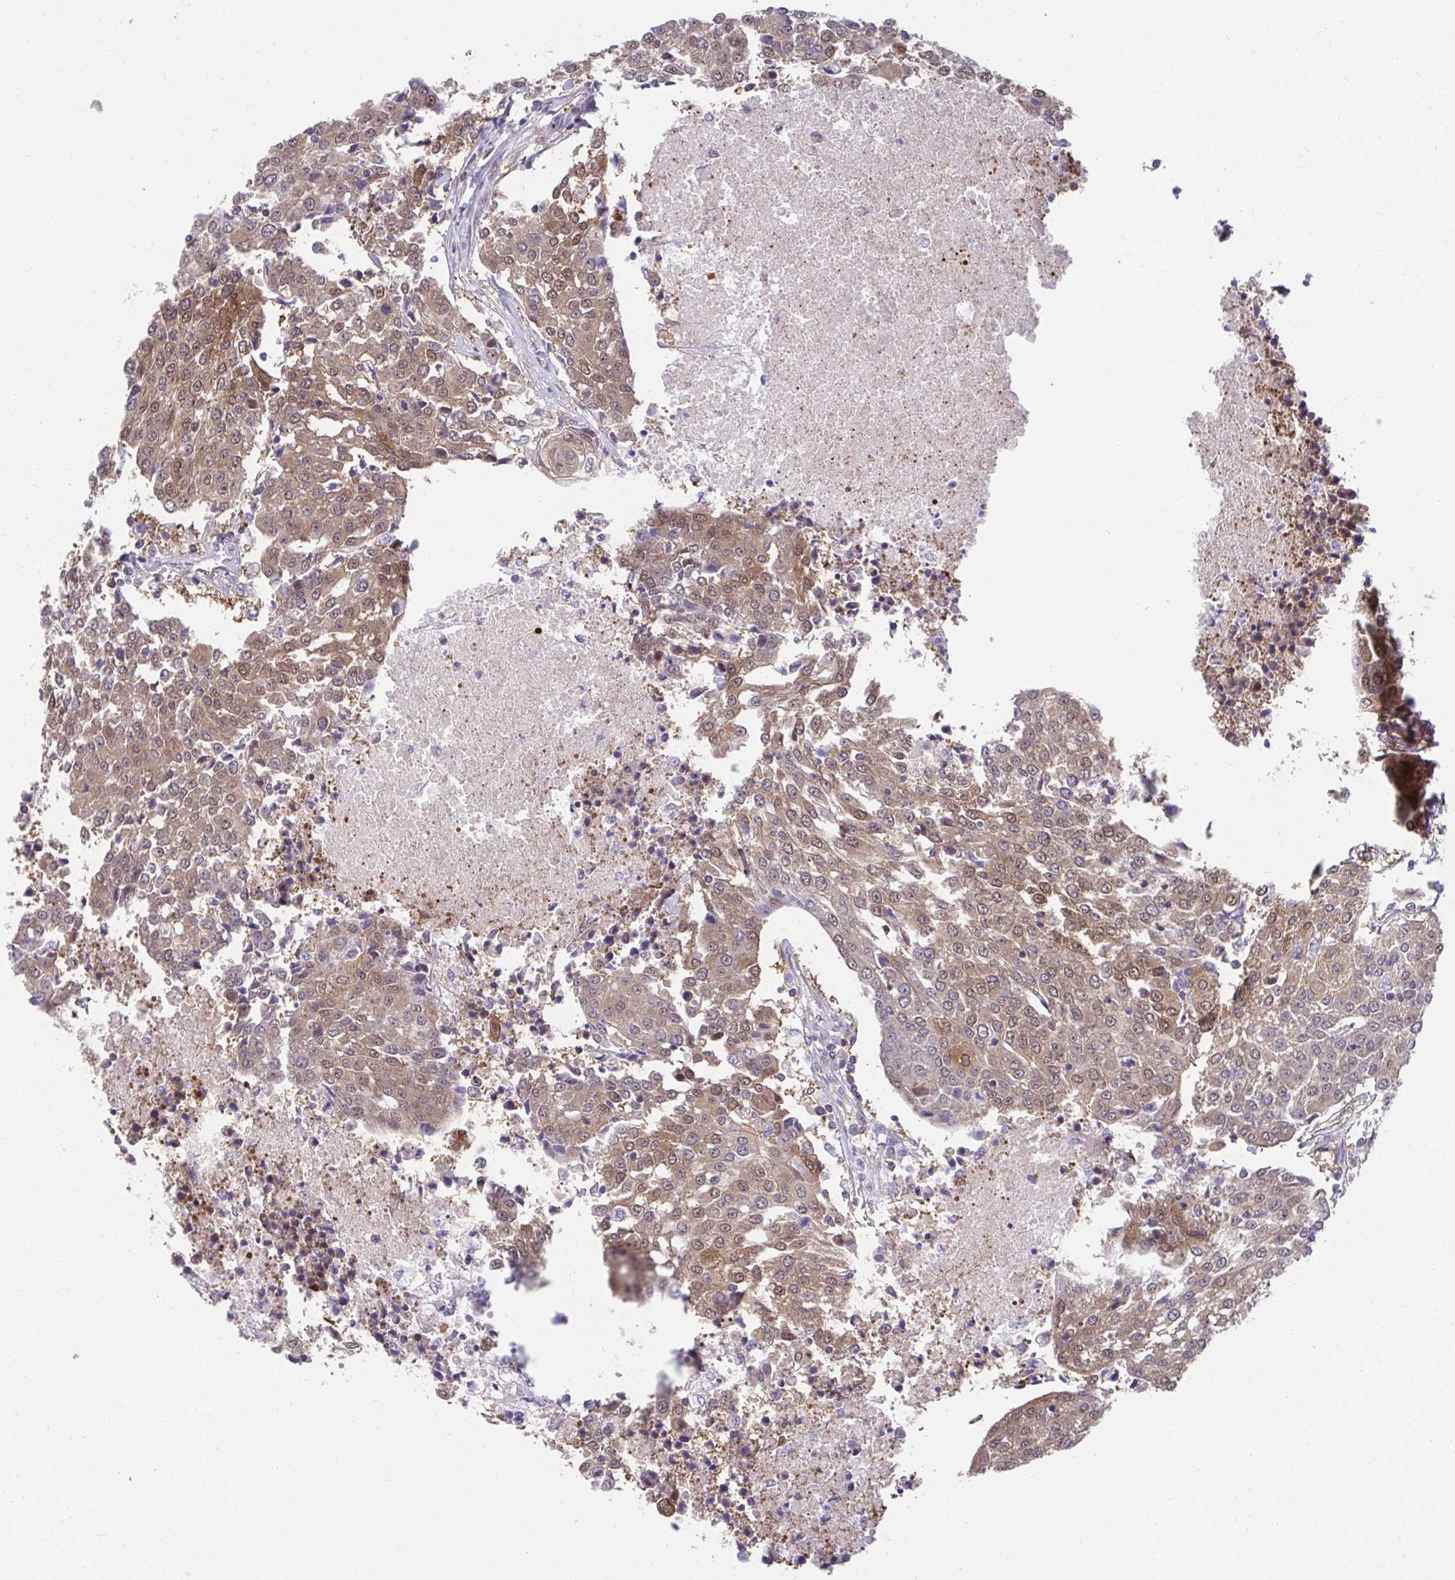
{"staining": {"intensity": "moderate", "quantity": ">75%", "location": "cytoplasmic/membranous,nuclear"}, "tissue": "urothelial cancer", "cell_type": "Tumor cells", "image_type": "cancer", "snomed": [{"axis": "morphology", "description": "Urothelial carcinoma, High grade"}, {"axis": "topography", "description": "Urinary bladder"}], "caption": "Urothelial cancer stained for a protein displays moderate cytoplasmic/membranous and nuclear positivity in tumor cells.", "gene": "PCDHB7", "patient": {"sex": "female", "age": 85}}